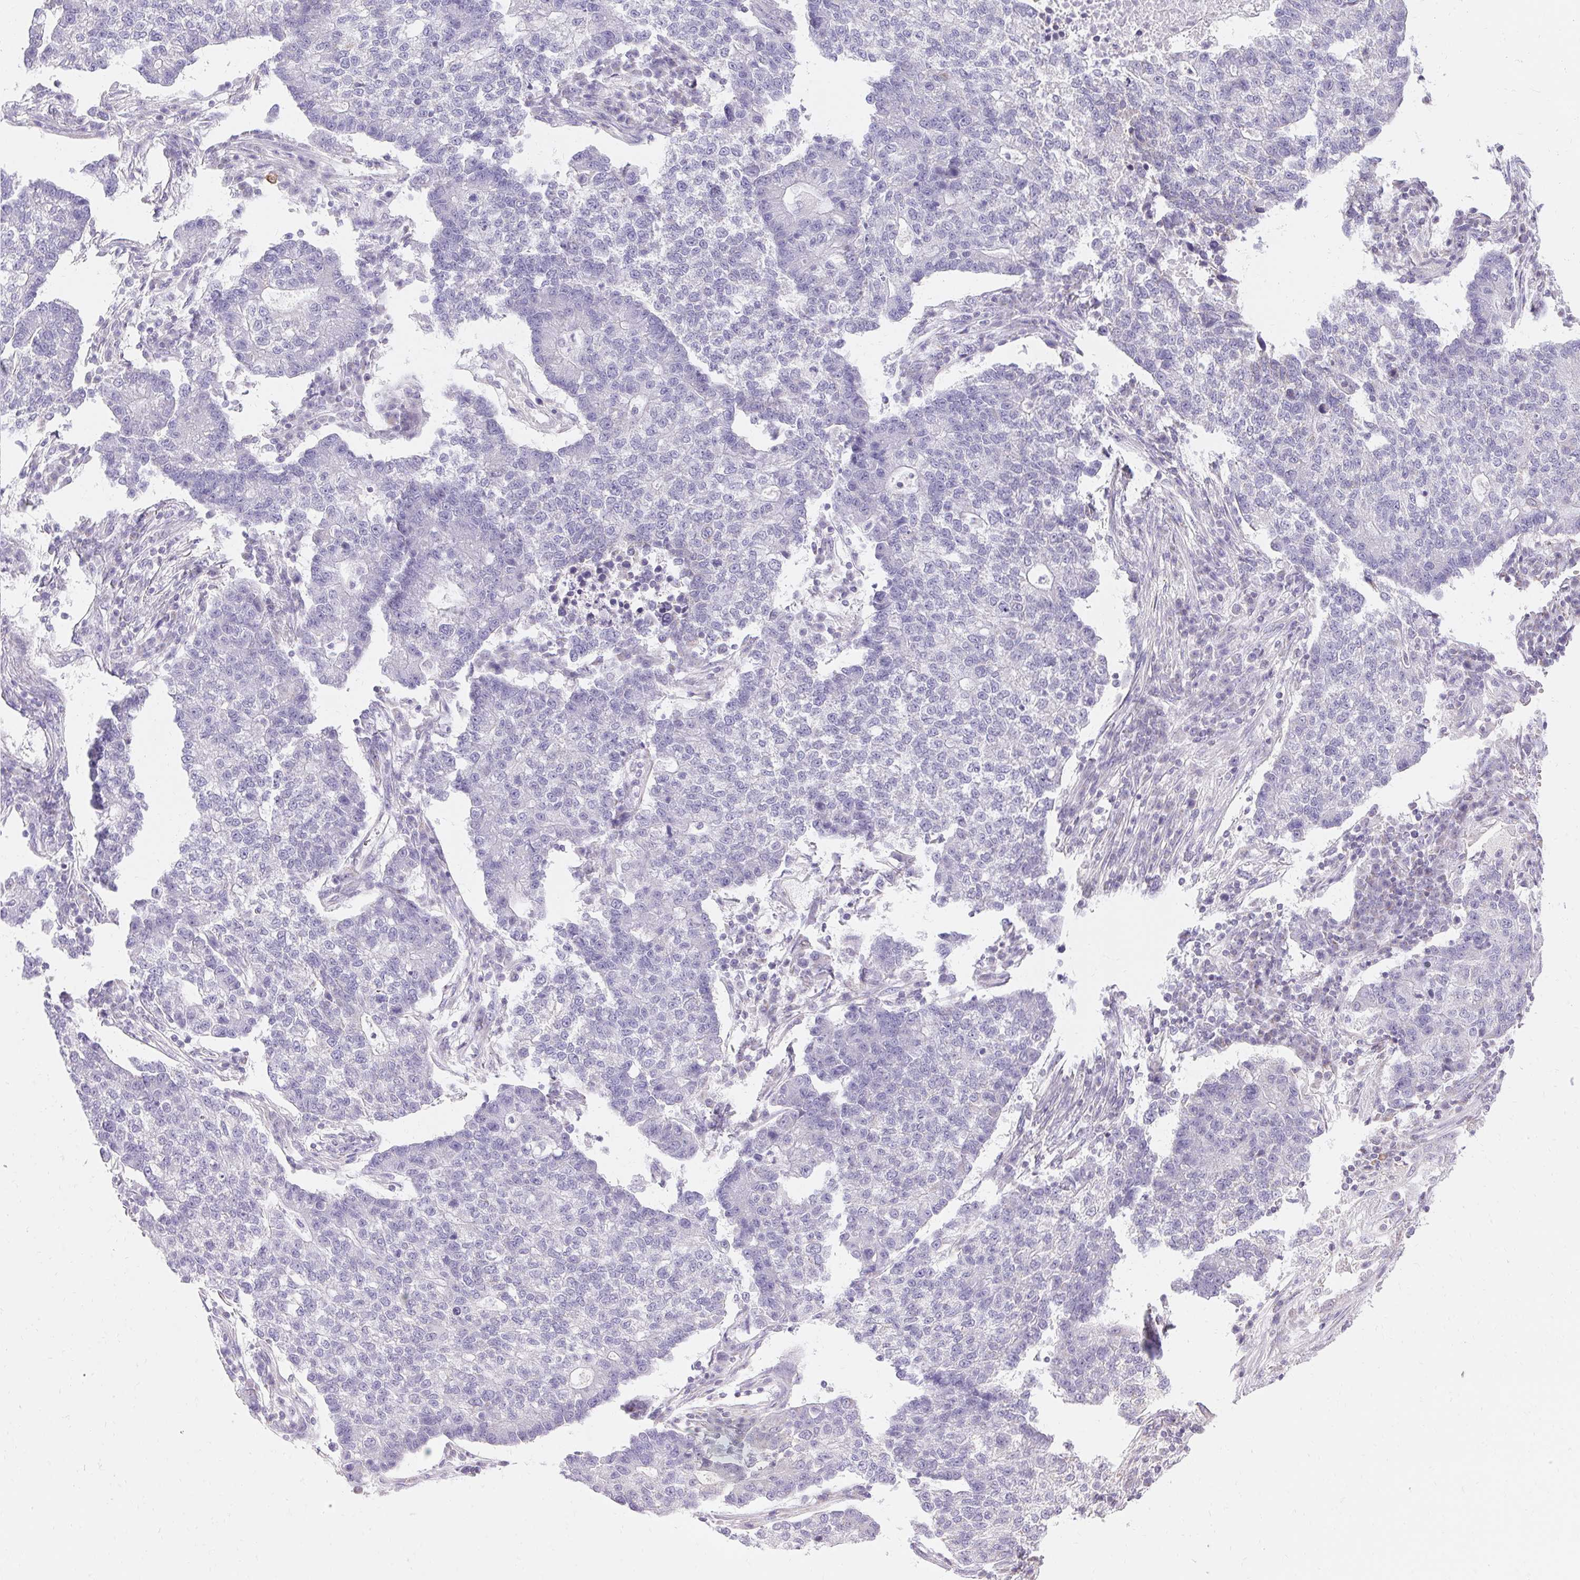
{"staining": {"intensity": "negative", "quantity": "none", "location": "none"}, "tissue": "lung cancer", "cell_type": "Tumor cells", "image_type": "cancer", "snomed": [{"axis": "morphology", "description": "Adenocarcinoma, NOS"}, {"axis": "topography", "description": "Lung"}], "caption": "An immunohistochemistry histopathology image of lung cancer is shown. There is no staining in tumor cells of lung cancer. (Brightfield microscopy of DAB (3,3'-diaminobenzidine) immunohistochemistry at high magnification).", "gene": "ASGR2", "patient": {"sex": "male", "age": 57}}